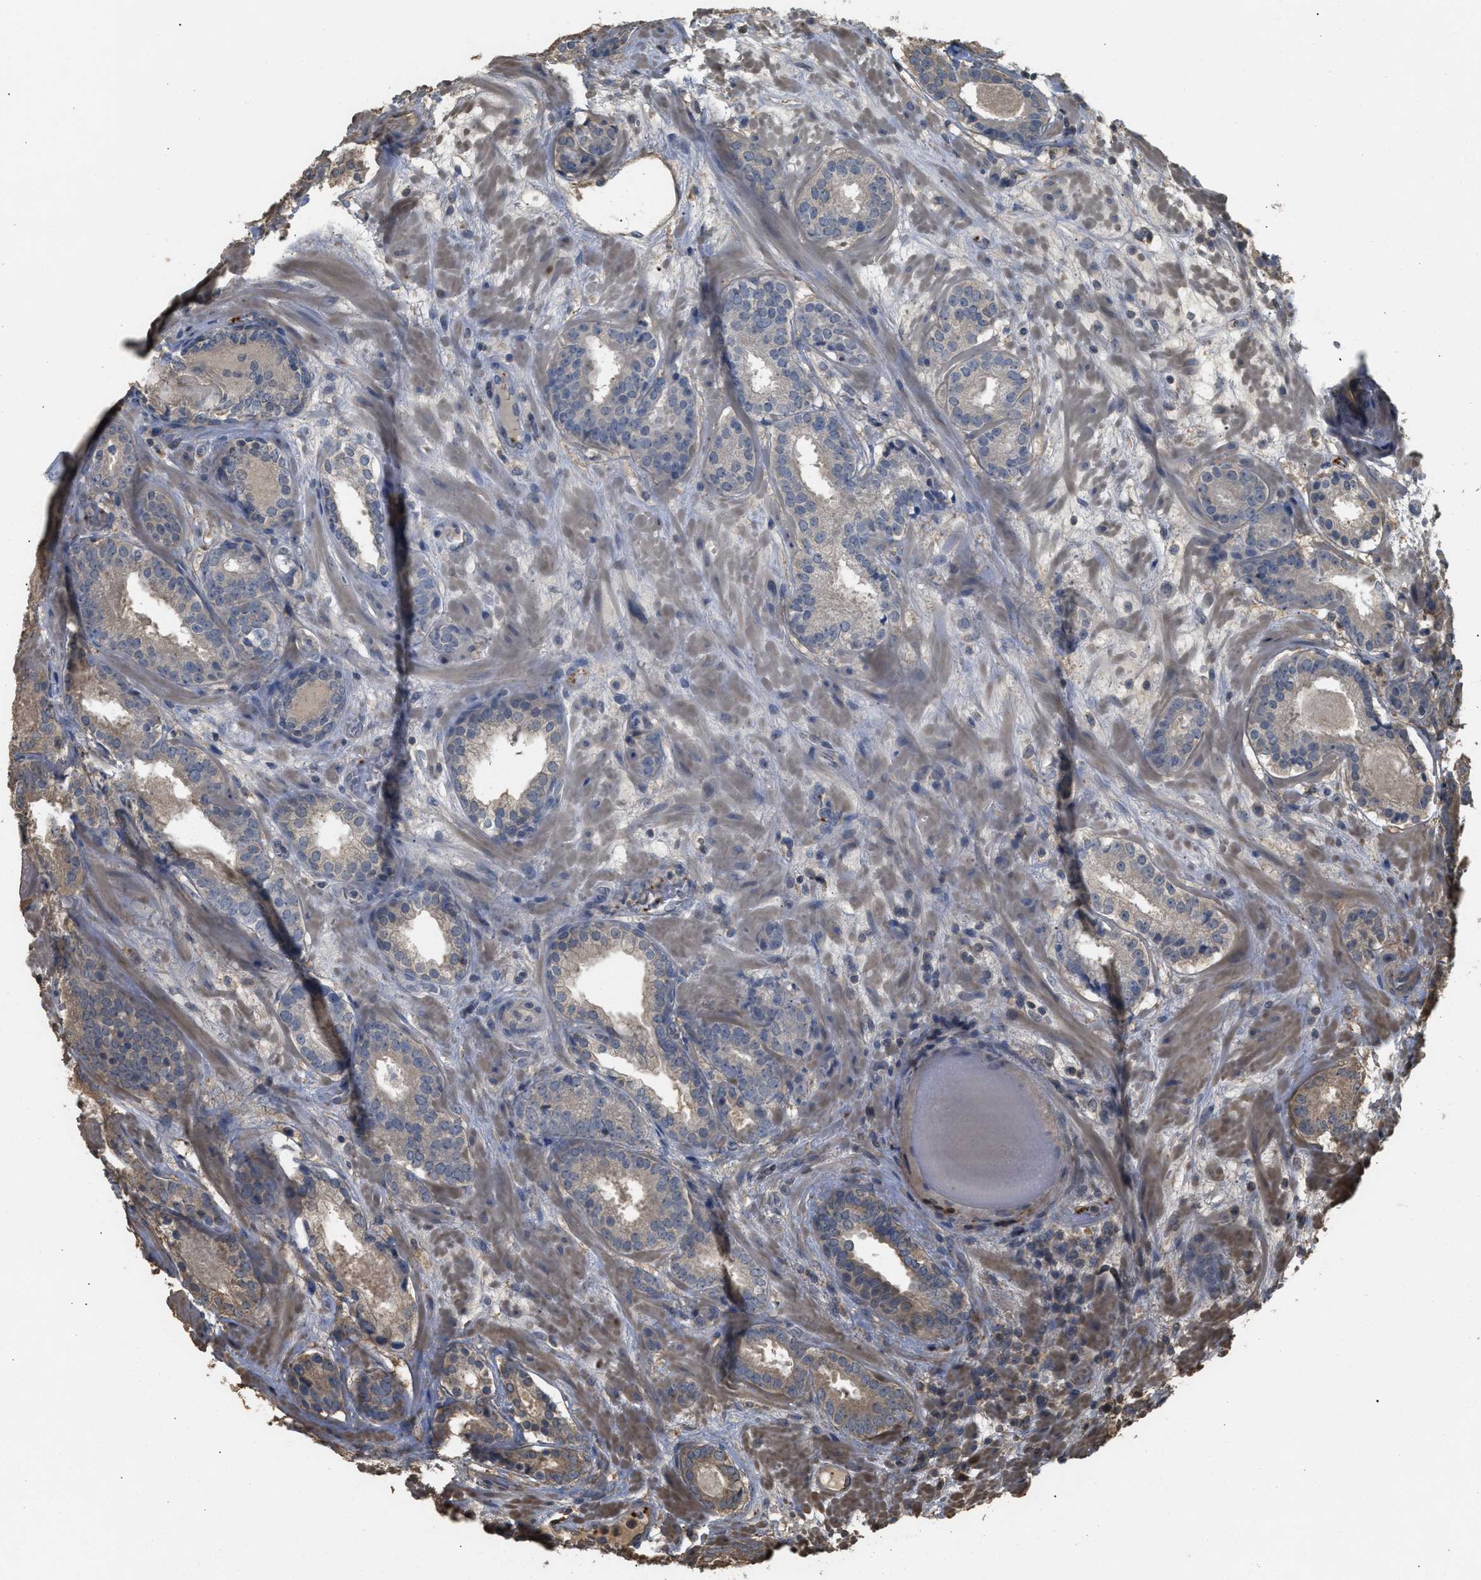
{"staining": {"intensity": "weak", "quantity": "<25%", "location": "cytoplasmic/membranous"}, "tissue": "prostate cancer", "cell_type": "Tumor cells", "image_type": "cancer", "snomed": [{"axis": "morphology", "description": "Adenocarcinoma, Low grade"}, {"axis": "topography", "description": "Prostate"}], "caption": "A micrograph of human low-grade adenocarcinoma (prostate) is negative for staining in tumor cells.", "gene": "ARHGDIA", "patient": {"sex": "male", "age": 69}}